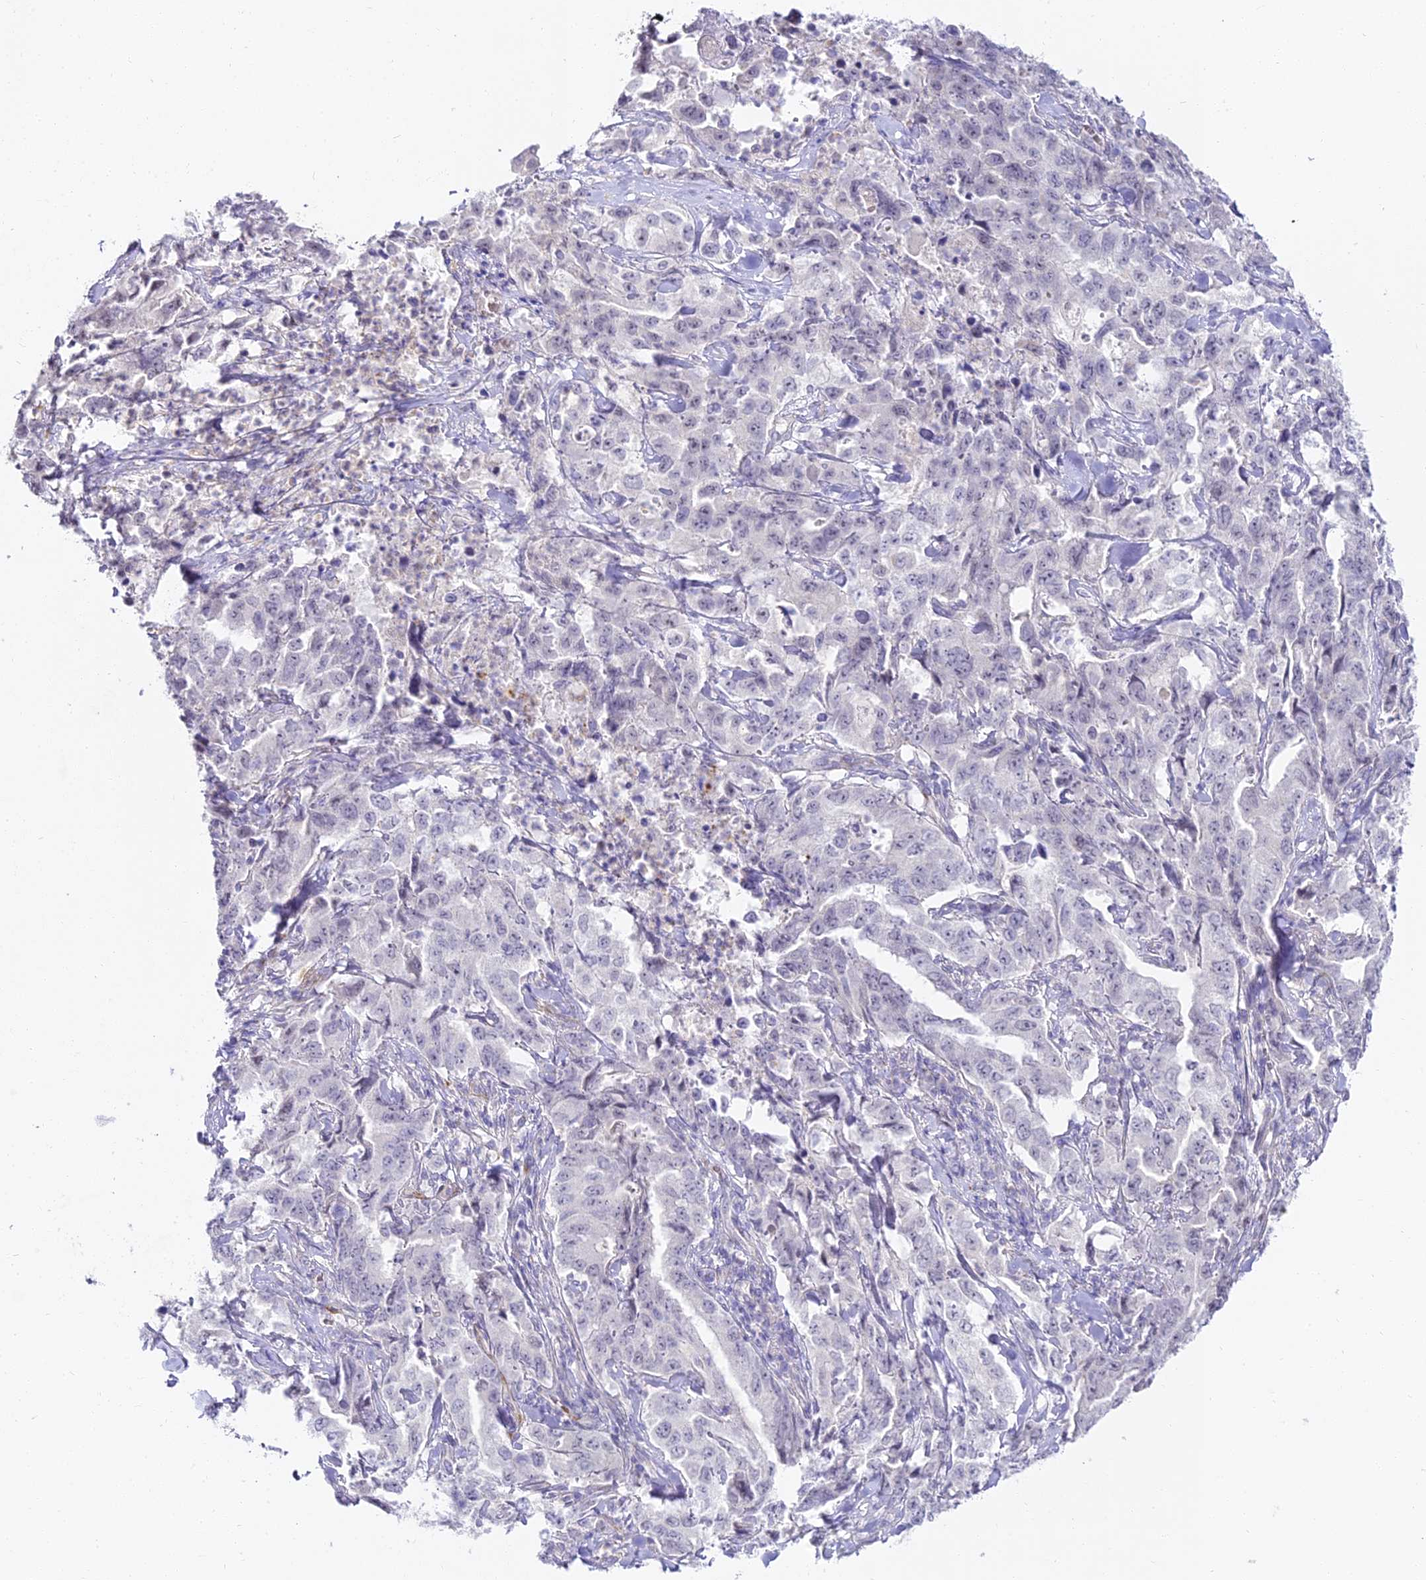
{"staining": {"intensity": "negative", "quantity": "none", "location": "none"}, "tissue": "lung cancer", "cell_type": "Tumor cells", "image_type": "cancer", "snomed": [{"axis": "morphology", "description": "Adenocarcinoma, NOS"}, {"axis": "topography", "description": "Lung"}], "caption": "A high-resolution image shows immunohistochemistry (IHC) staining of lung cancer, which reveals no significant expression in tumor cells.", "gene": "ALPG", "patient": {"sex": "female", "age": 51}}